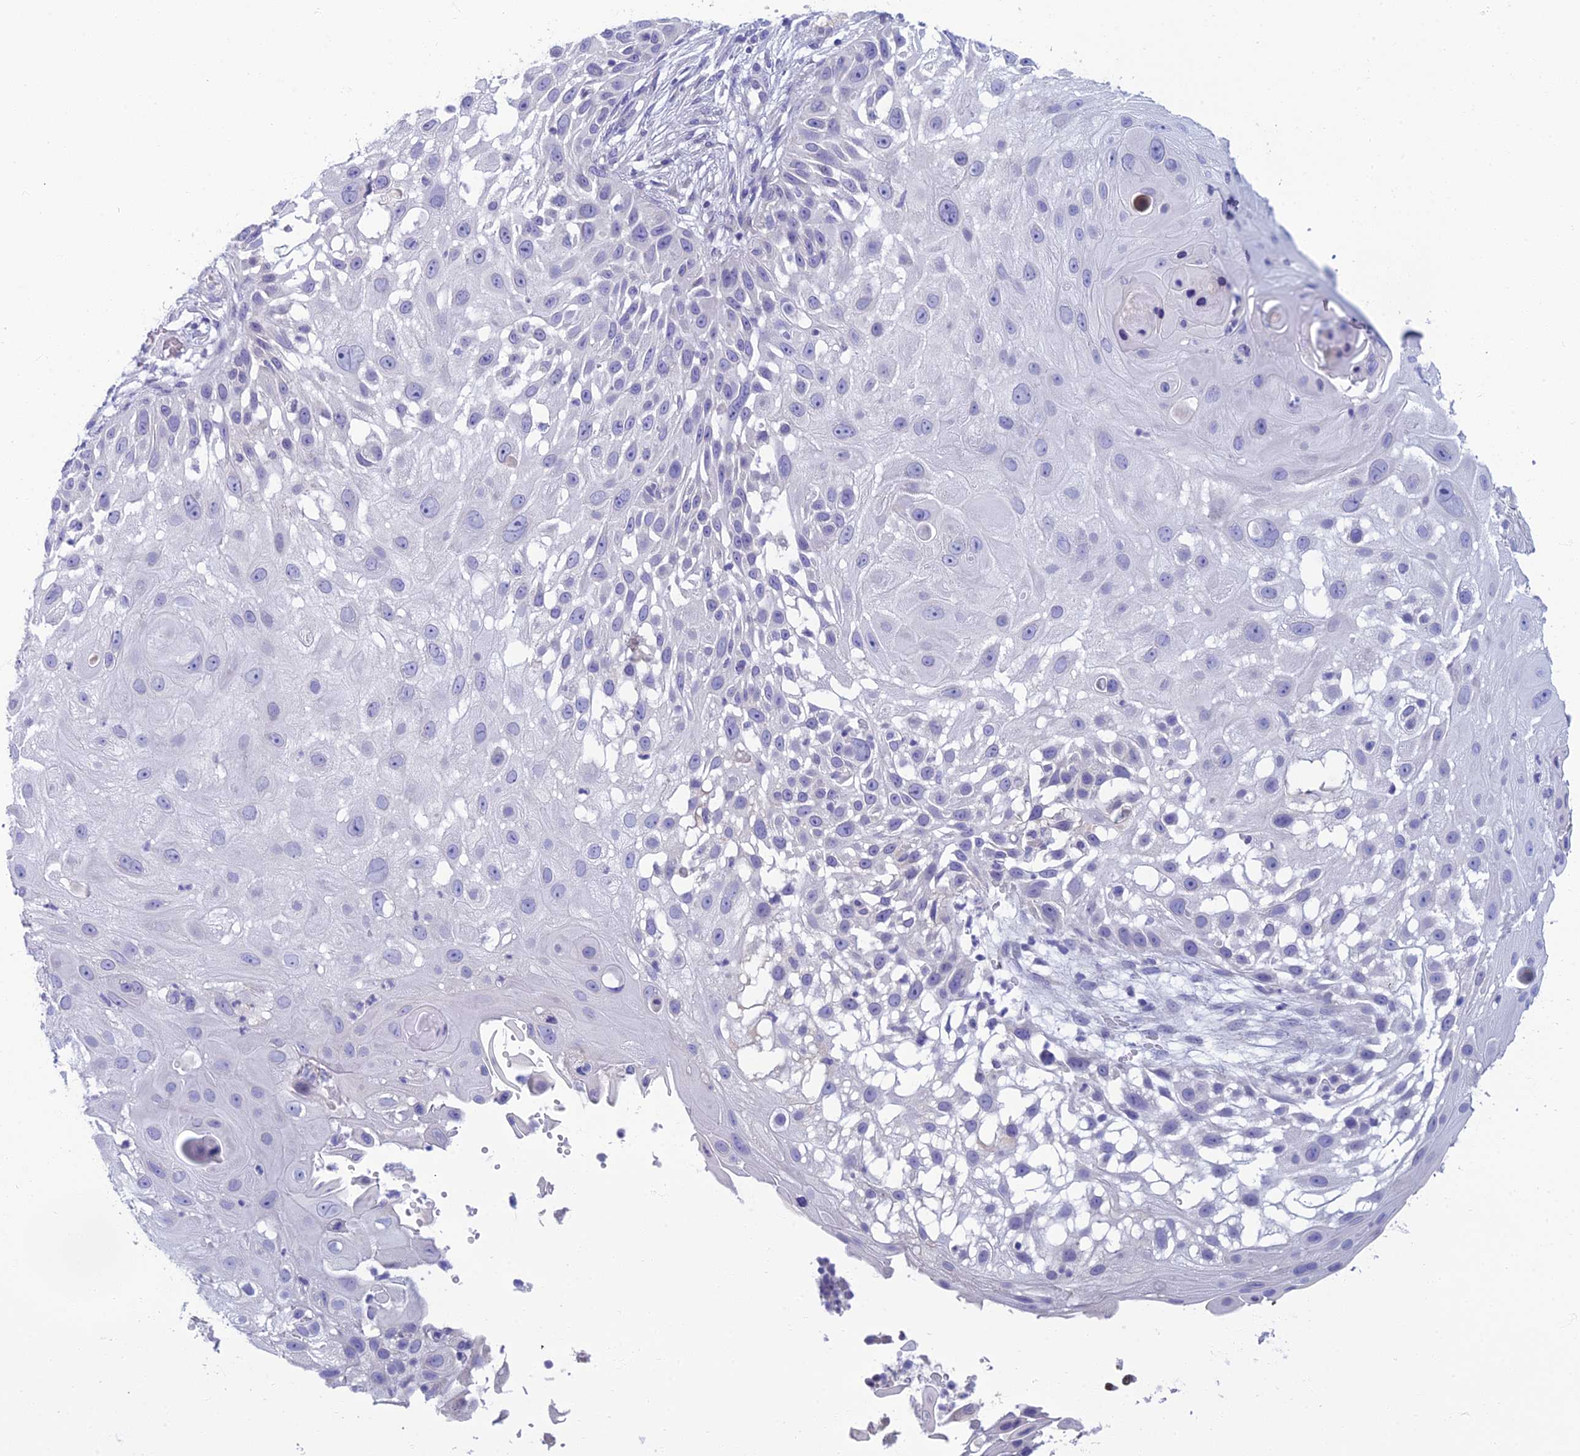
{"staining": {"intensity": "negative", "quantity": "none", "location": "none"}, "tissue": "skin cancer", "cell_type": "Tumor cells", "image_type": "cancer", "snomed": [{"axis": "morphology", "description": "Squamous cell carcinoma, NOS"}, {"axis": "topography", "description": "Skin"}], "caption": "Immunohistochemistry of skin squamous cell carcinoma reveals no positivity in tumor cells.", "gene": "SLC25A41", "patient": {"sex": "female", "age": 44}}